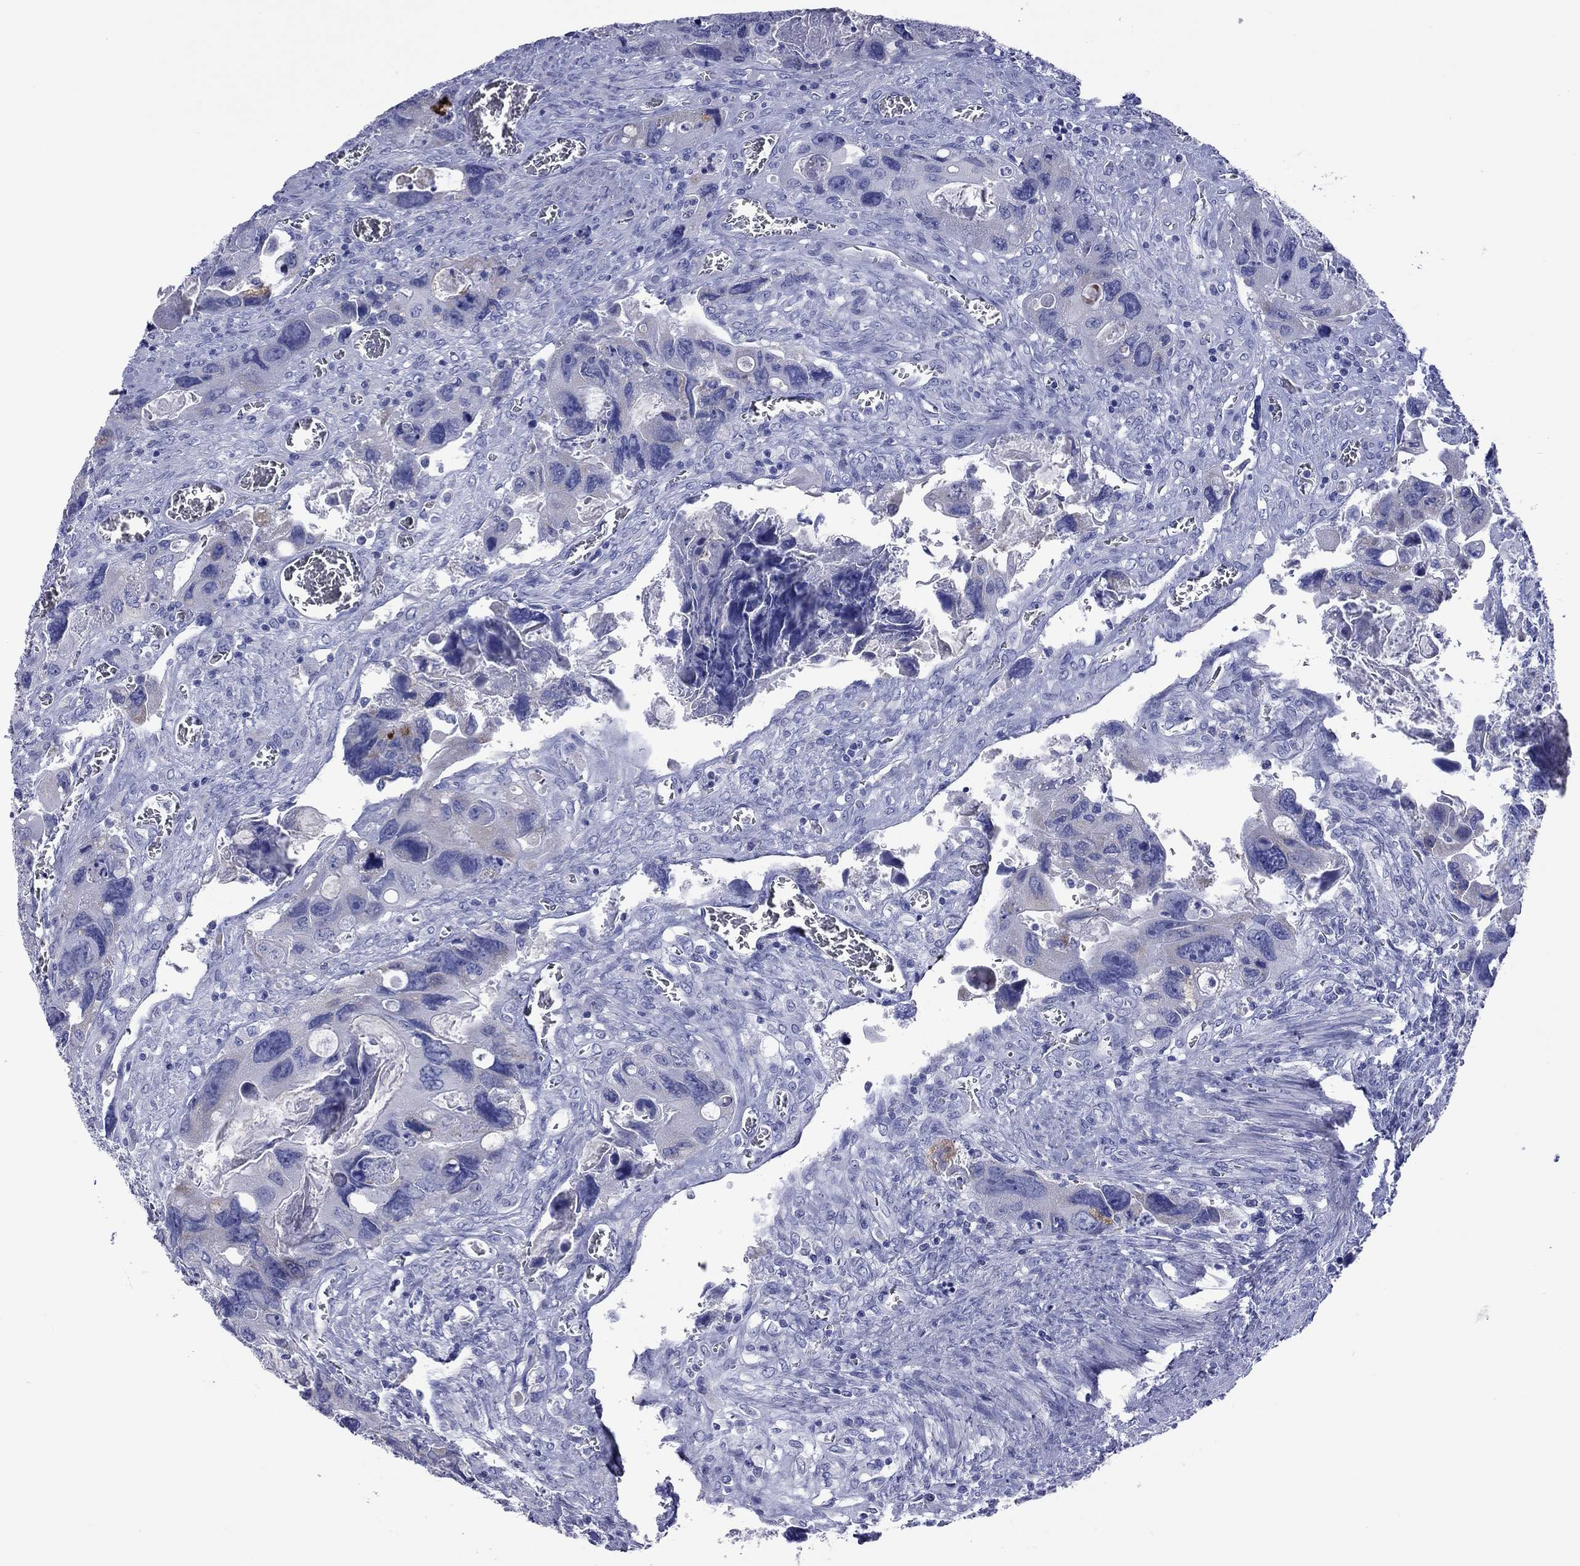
{"staining": {"intensity": "negative", "quantity": "none", "location": "none"}, "tissue": "colorectal cancer", "cell_type": "Tumor cells", "image_type": "cancer", "snomed": [{"axis": "morphology", "description": "Adenocarcinoma, NOS"}, {"axis": "topography", "description": "Rectum"}], "caption": "Image shows no protein staining in tumor cells of adenocarcinoma (colorectal) tissue.", "gene": "VSIG10", "patient": {"sex": "male", "age": 62}}